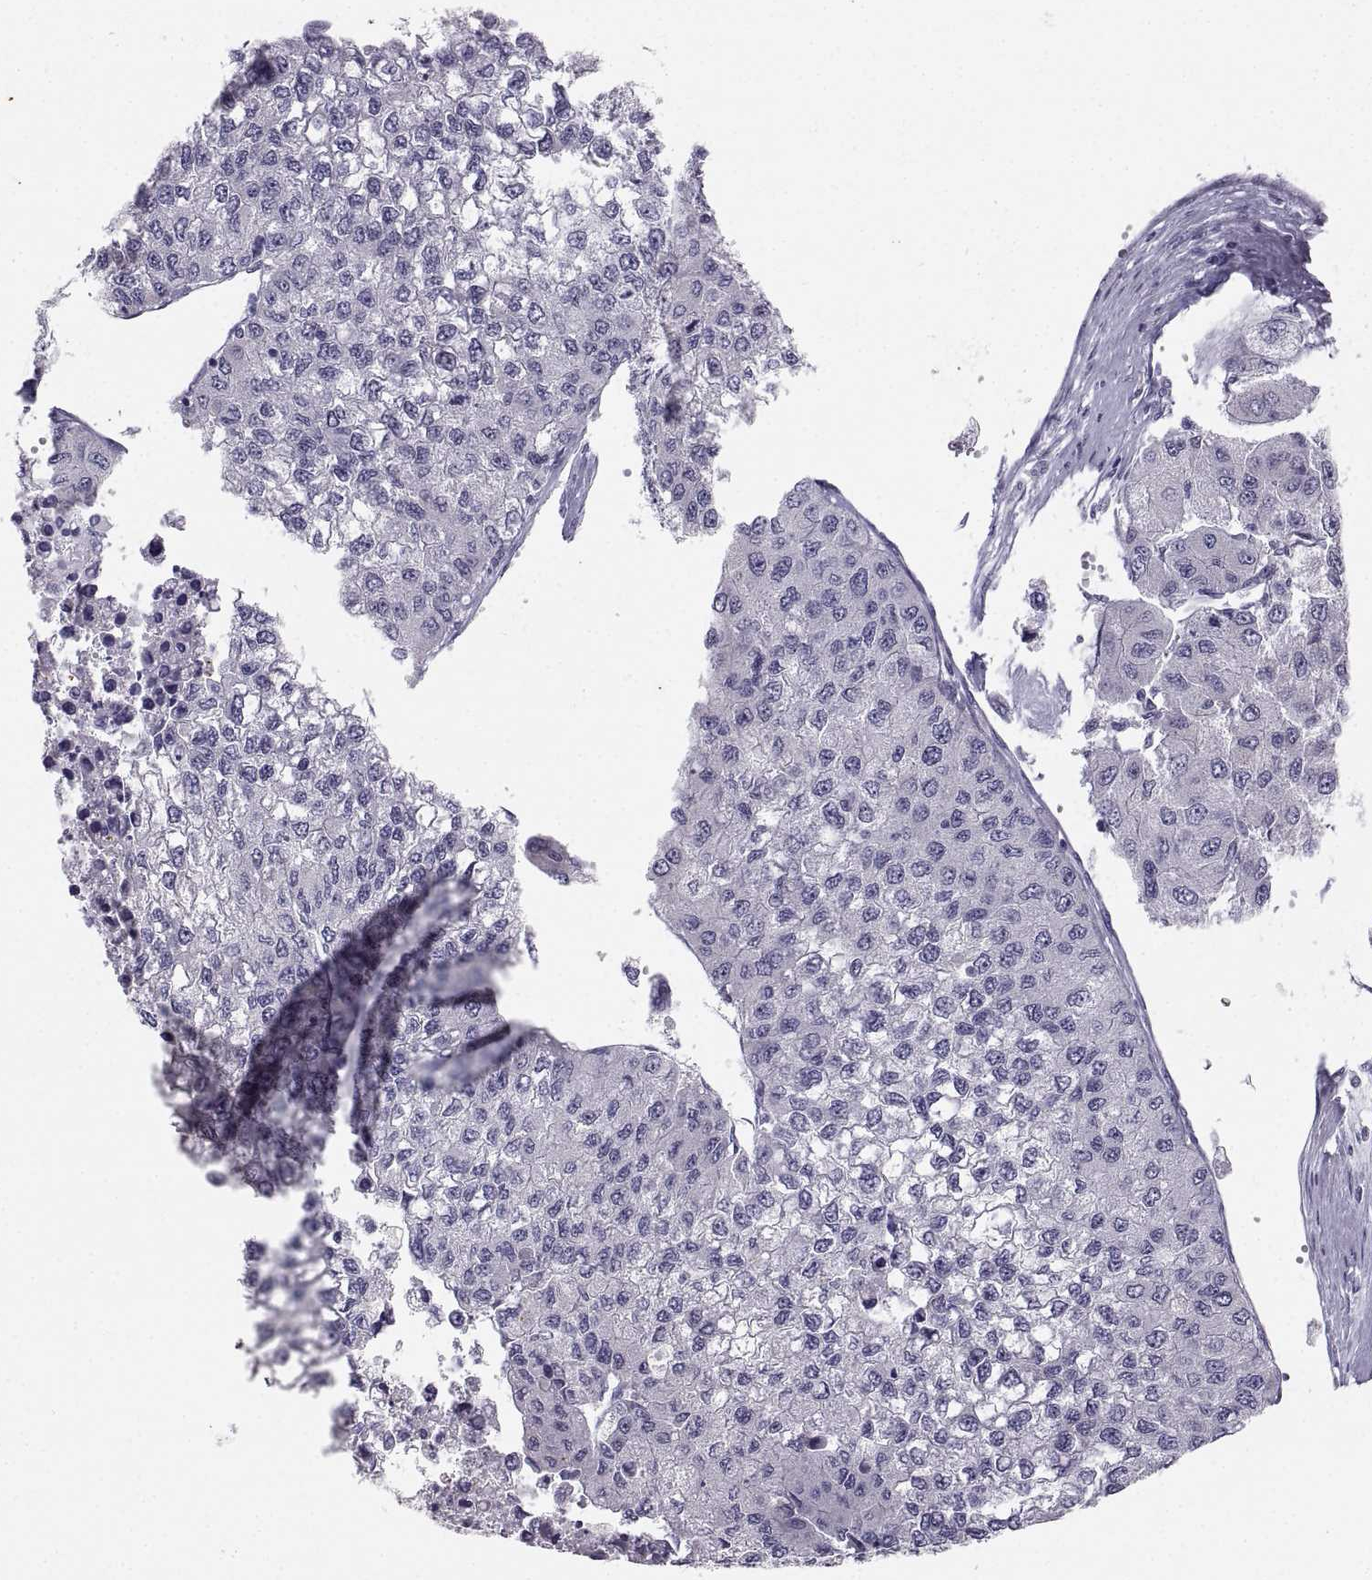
{"staining": {"intensity": "negative", "quantity": "none", "location": "none"}, "tissue": "liver cancer", "cell_type": "Tumor cells", "image_type": "cancer", "snomed": [{"axis": "morphology", "description": "Carcinoma, Hepatocellular, NOS"}, {"axis": "topography", "description": "Liver"}], "caption": "The photomicrograph reveals no staining of tumor cells in liver cancer (hepatocellular carcinoma).", "gene": "ZNF185", "patient": {"sex": "female", "age": 66}}